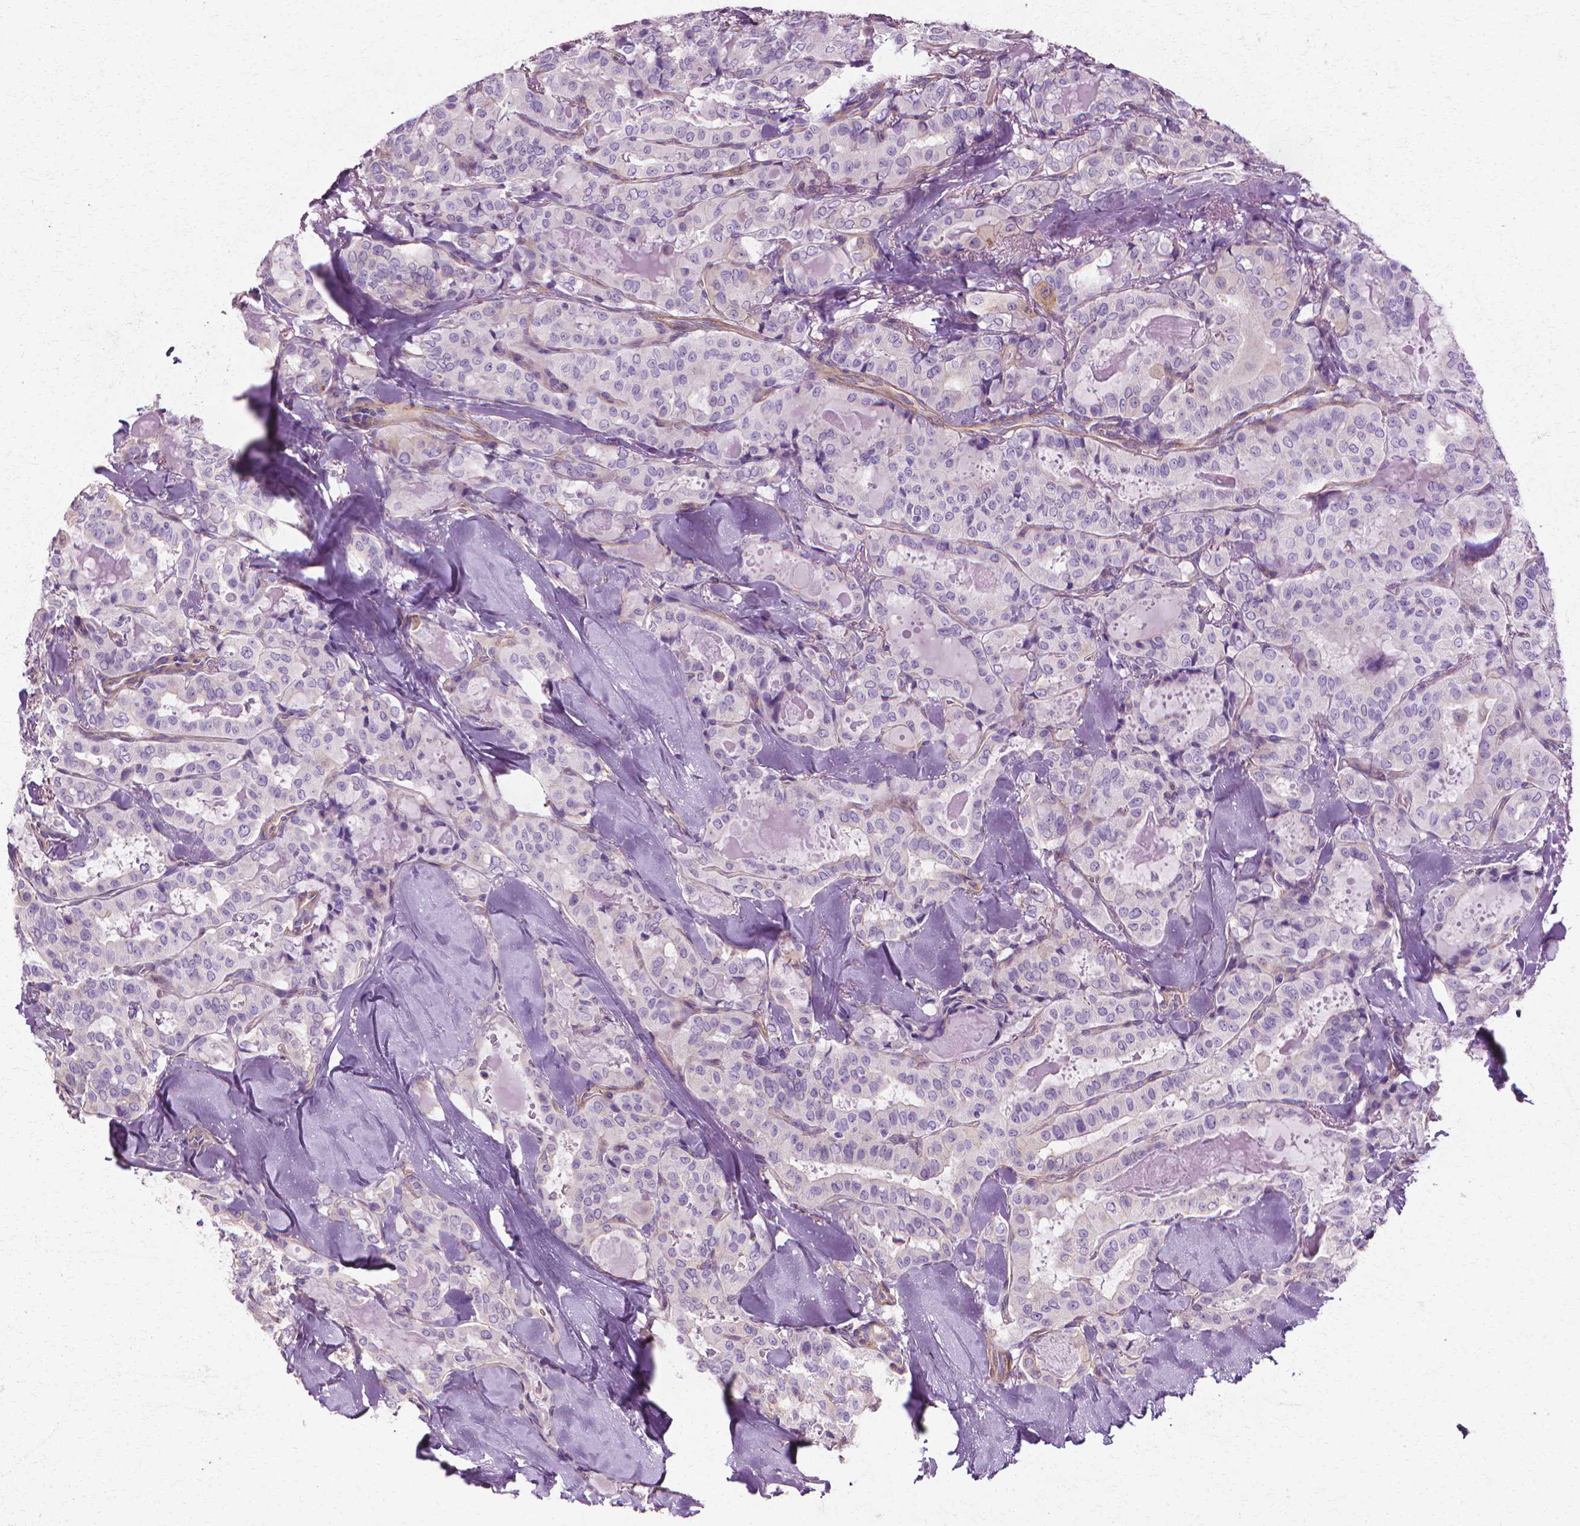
{"staining": {"intensity": "negative", "quantity": "none", "location": "none"}, "tissue": "thyroid cancer", "cell_type": "Tumor cells", "image_type": "cancer", "snomed": [{"axis": "morphology", "description": "Papillary adenocarcinoma, NOS"}, {"axis": "topography", "description": "Thyroid gland"}], "caption": "Papillary adenocarcinoma (thyroid) was stained to show a protein in brown. There is no significant positivity in tumor cells.", "gene": "CFAP157", "patient": {"sex": "female", "age": 41}}